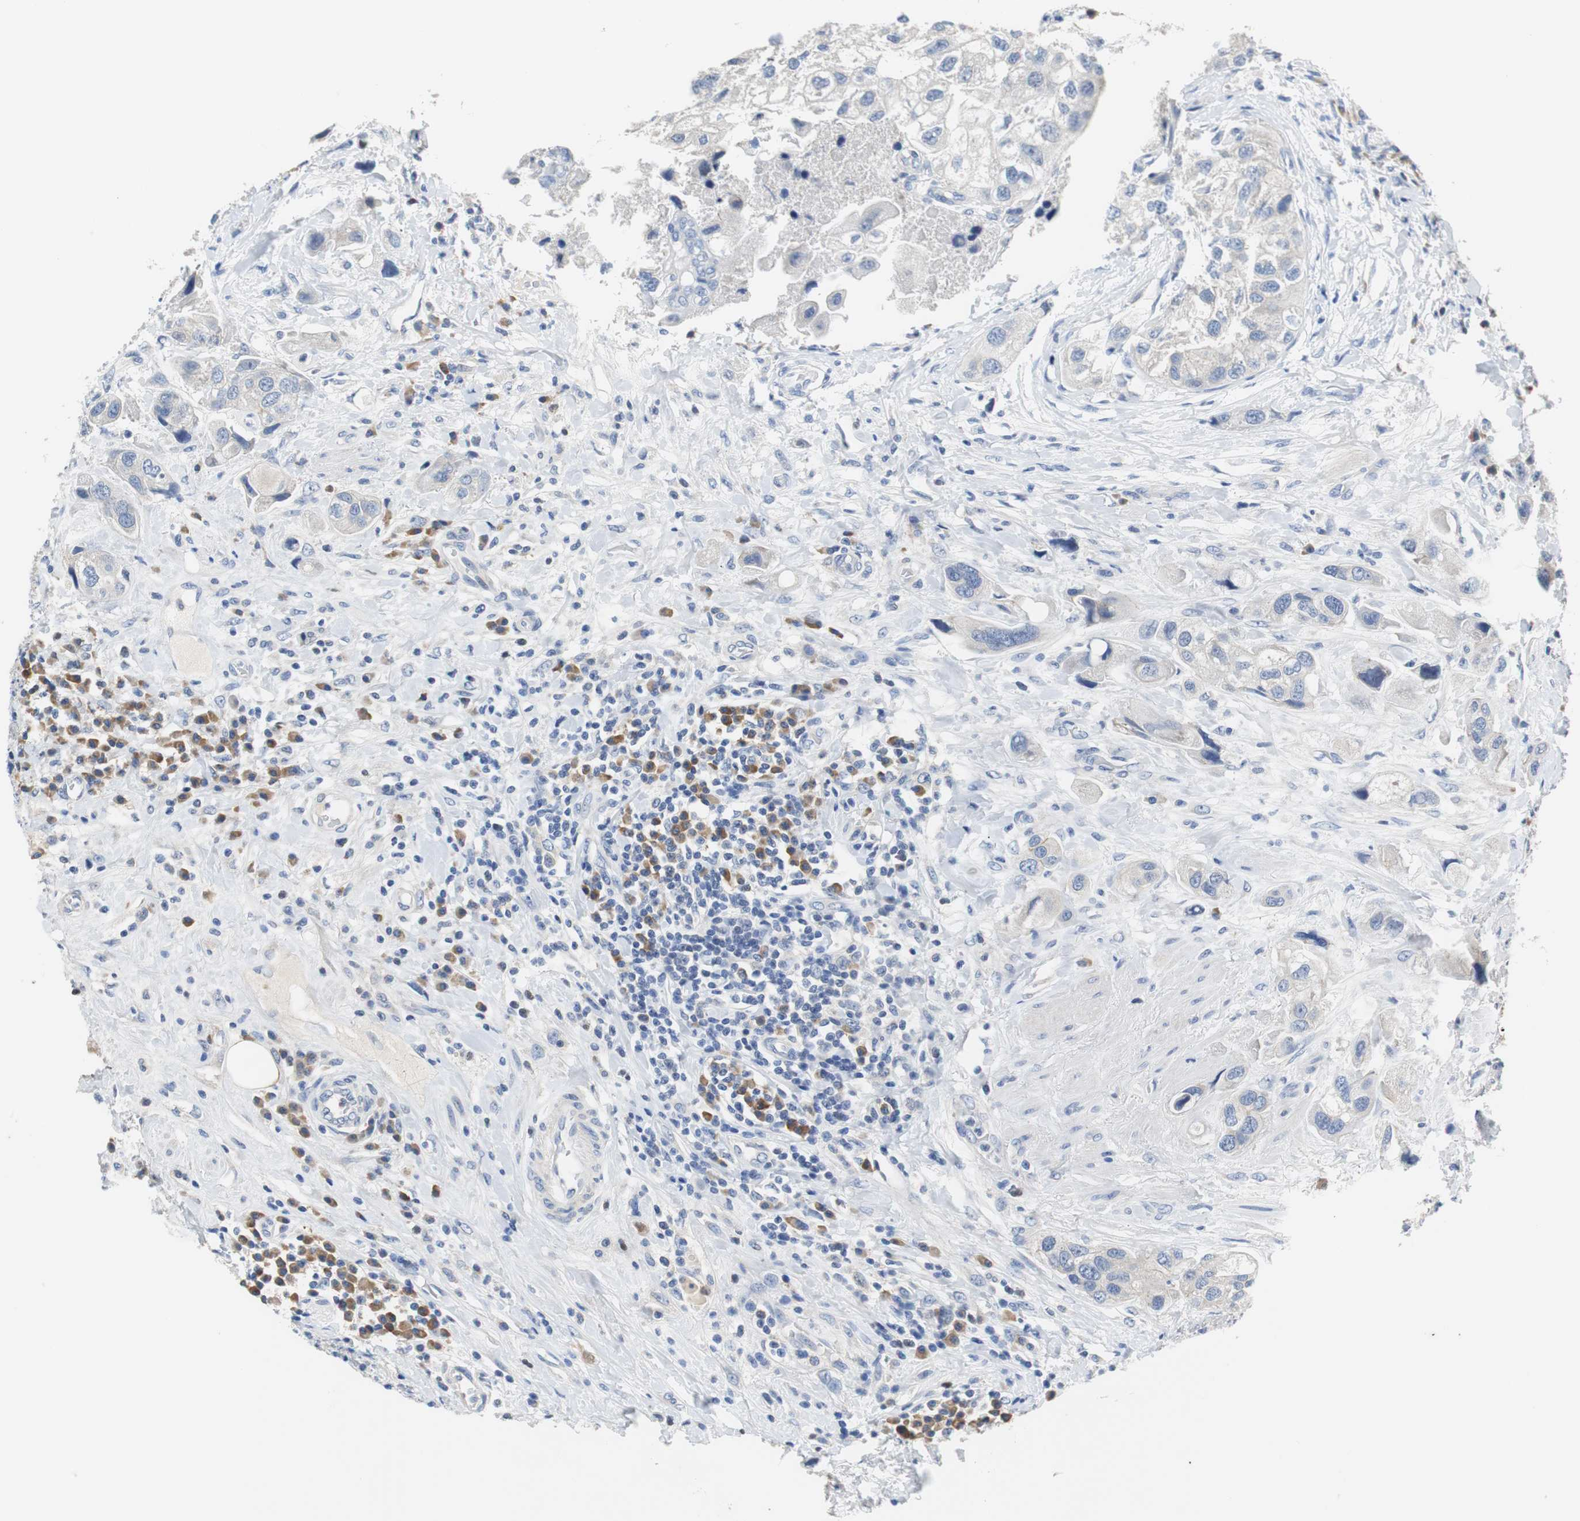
{"staining": {"intensity": "negative", "quantity": "none", "location": "none"}, "tissue": "urothelial cancer", "cell_type": "Tumor cells", "image_type": "cancer", "snomed": [{"axis": "morphology", "description": "Urothelial carcinoma, High grade"}, {"axis": "topography", "description": "Urinary bladder"}], "caption": "Immunohistochemistry (IHC) of human high-grade urothelial carcinoma reveals no positivity in tumor cells.", "gene": "PCK1", "patient": {"sex": "female", "age": 64}}